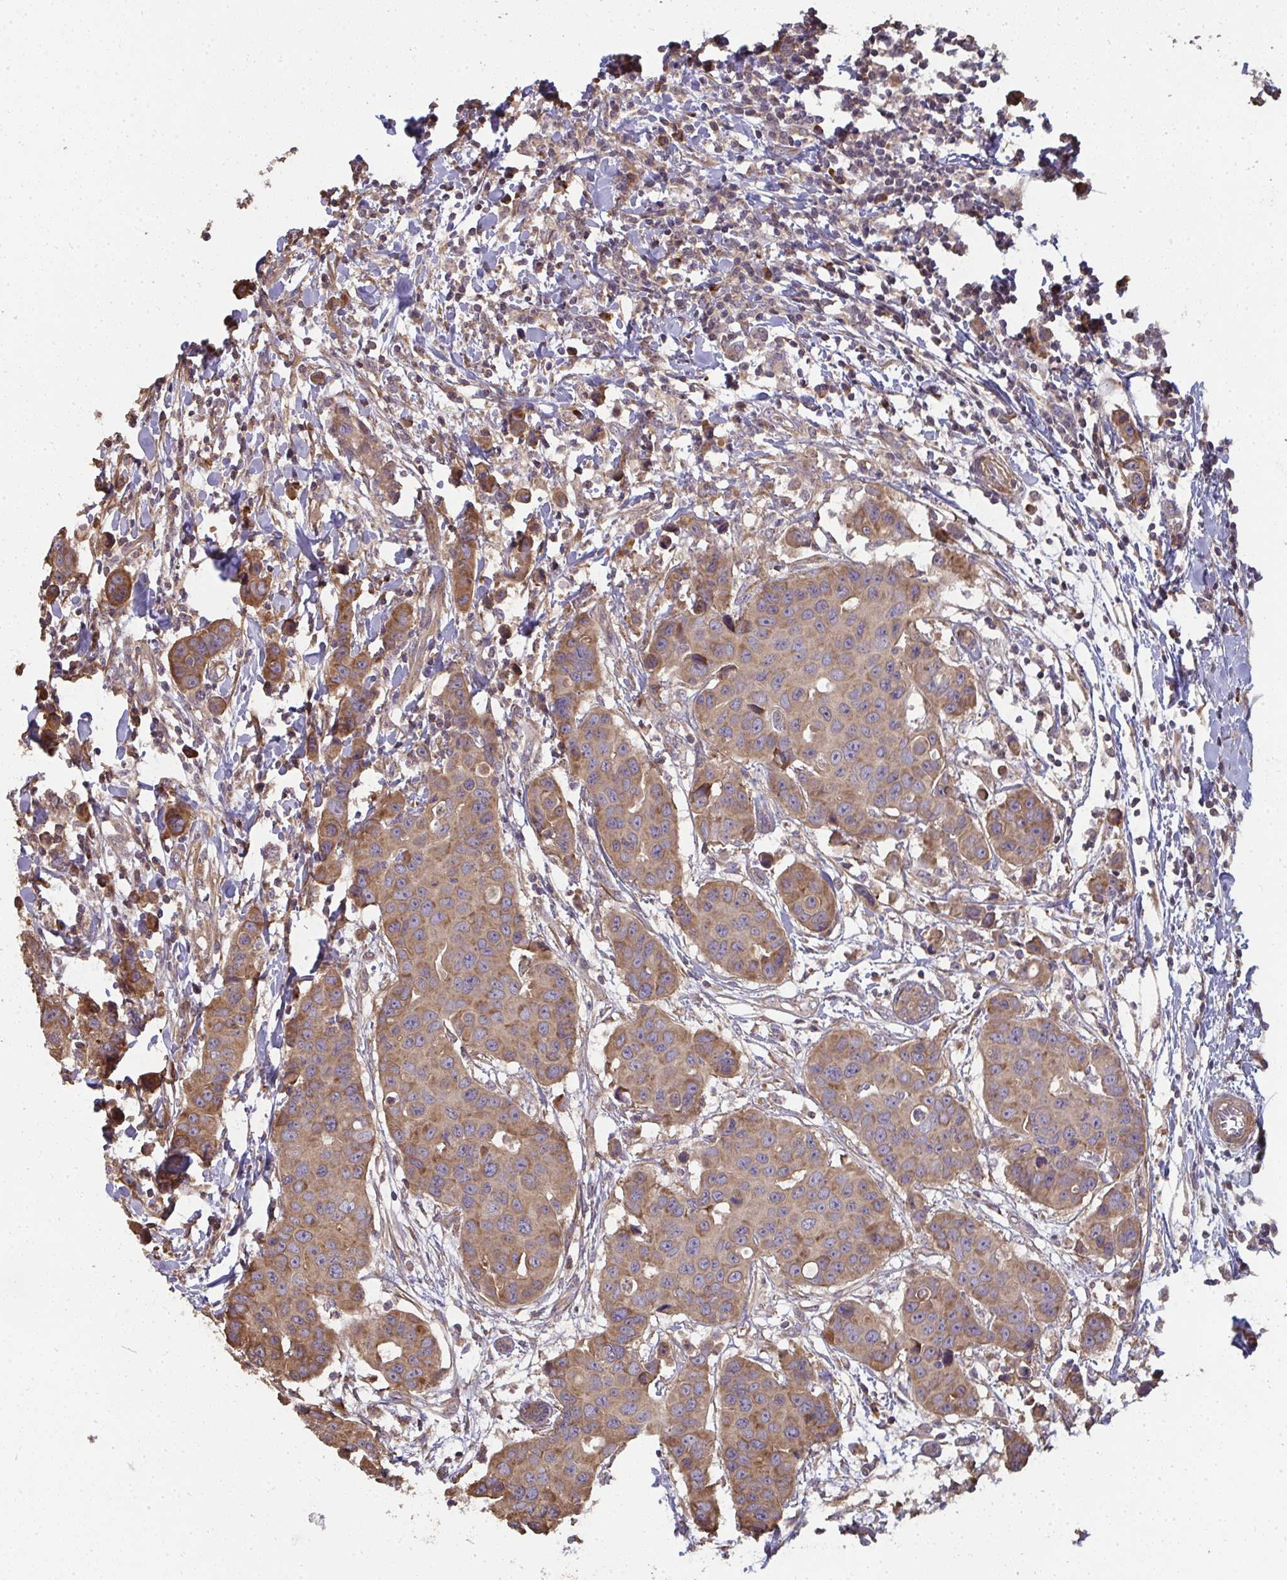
{"staining": {"intensity": "moderate", "quantity": ">75%", "location": "cytoplasmic/membranous"}, "tissue": "breast cancer", "cell_type": "Tumor cells", "image_type": "cancer", "snomed": [{"axis": "morphology", "description": "Duct carcinoma"}, {"axis": "topography", "description": "Breast"}], "caption": "Immunohistochemistry (IHC) (DAB) staining of breast cancer shows moderate cytoplasmic/membranous protein positivity in about >75% of tumor cells.", "gene": "ZFYVE28", "patient": {"sex": "female", "age": 24}}